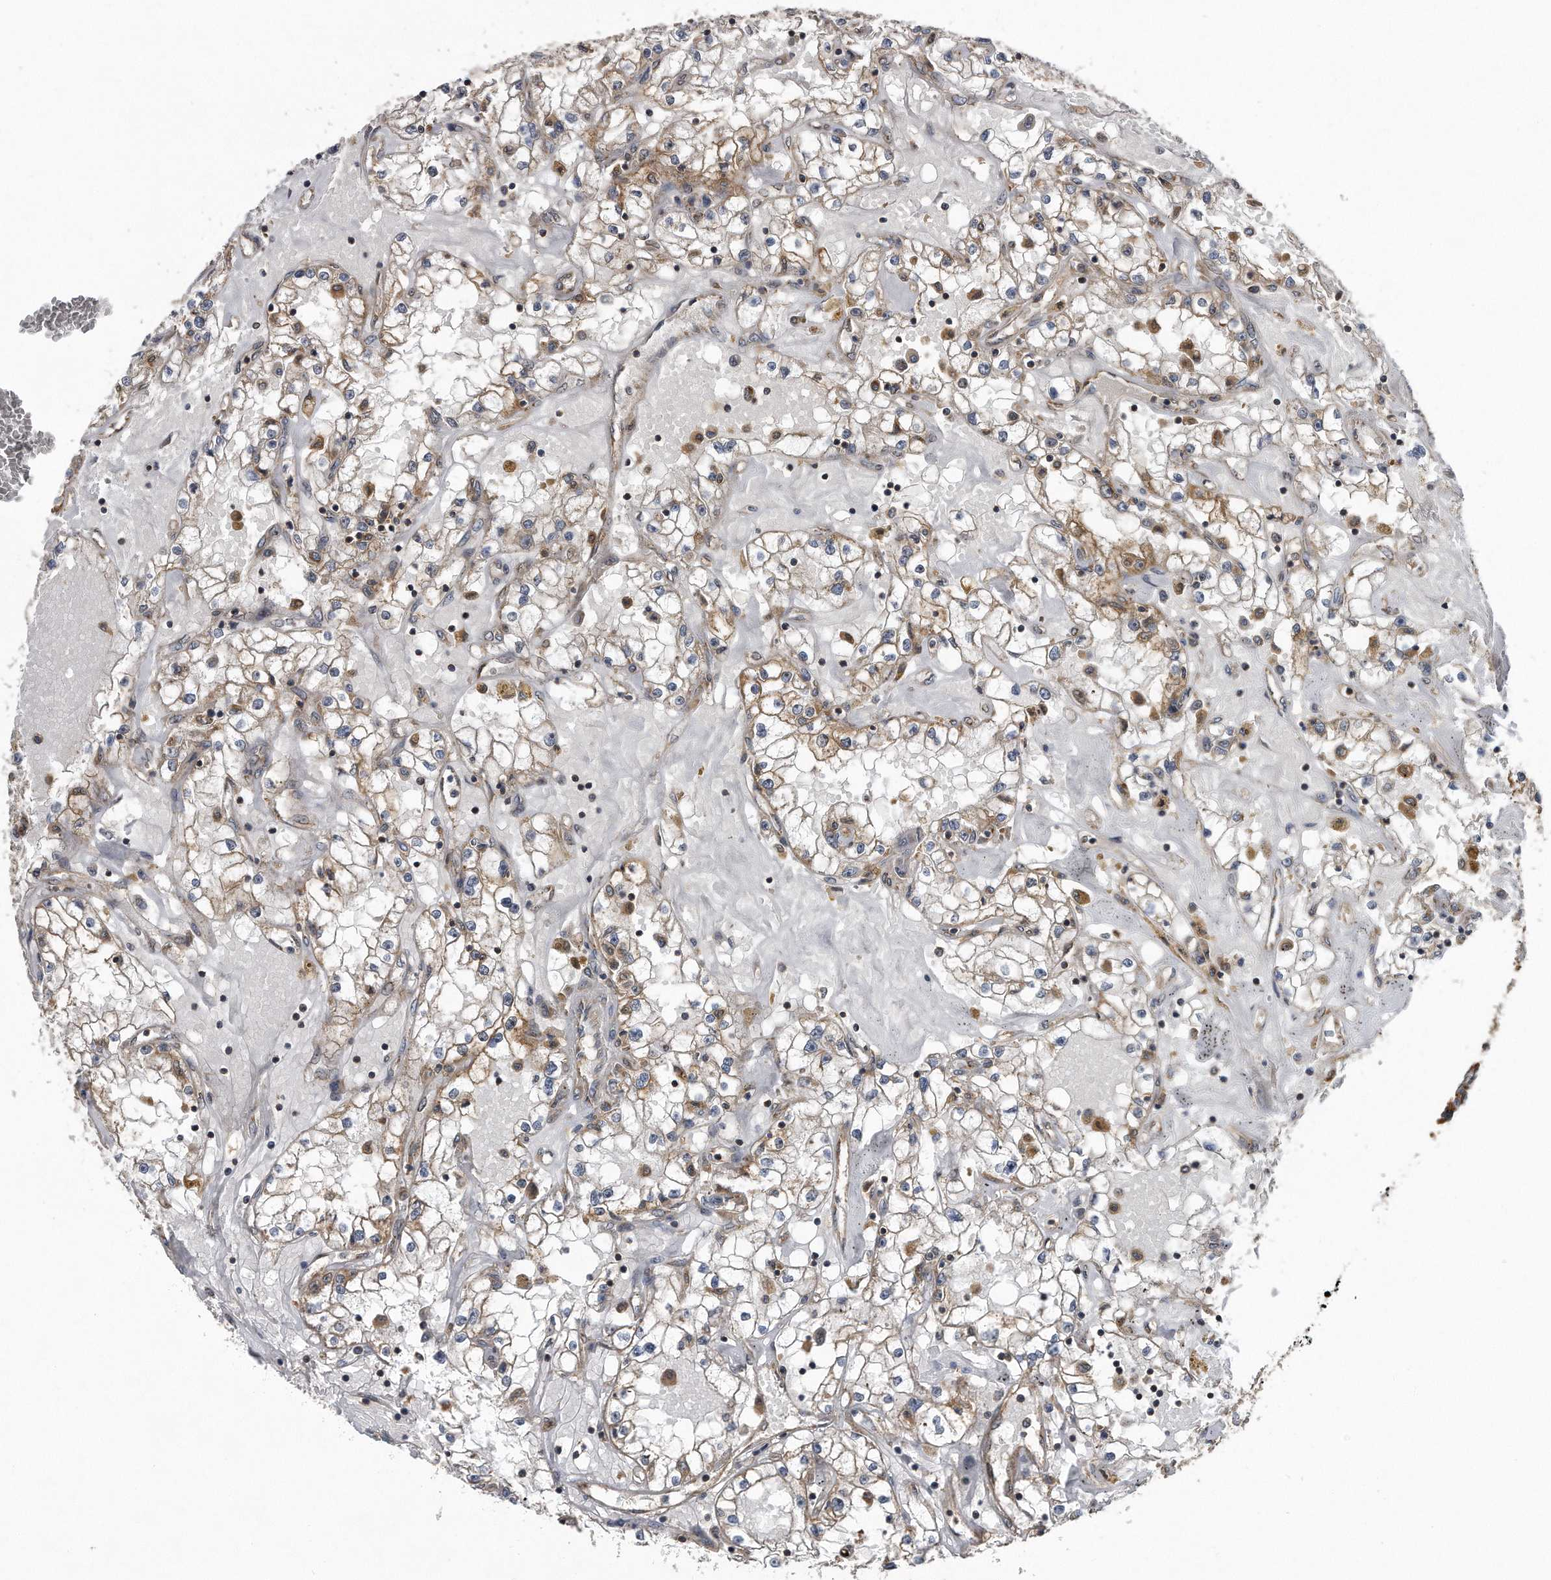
{"staining": {"intensity": "moderate", "quantity": ">75%", "location": "cytoplasmic/membranous"}, "tissue": "renal cancer", "cell_type": "Tumor cells", "image_type": "cancer", "snomed": [{"axis": "morphology", "description": "Adenocarcinoma, NOS"}, {"axis": "topography", "description": "Kidney"}], "caption": "Immunohistochemistry (IHC) staining of adenocarcinoma (renal), which shows medium levels of moderate cytoplasmic/membranous staining in about >75% of tumor cells indicating moderate cytoplasmic/membranous protein expression. The staining was performed using DAB (brown) for protein detection and nuclei were counterstained in hematoxylin (blue).", "gene": "ALPK2", "patient": {"sex": "male", "age": 56}}